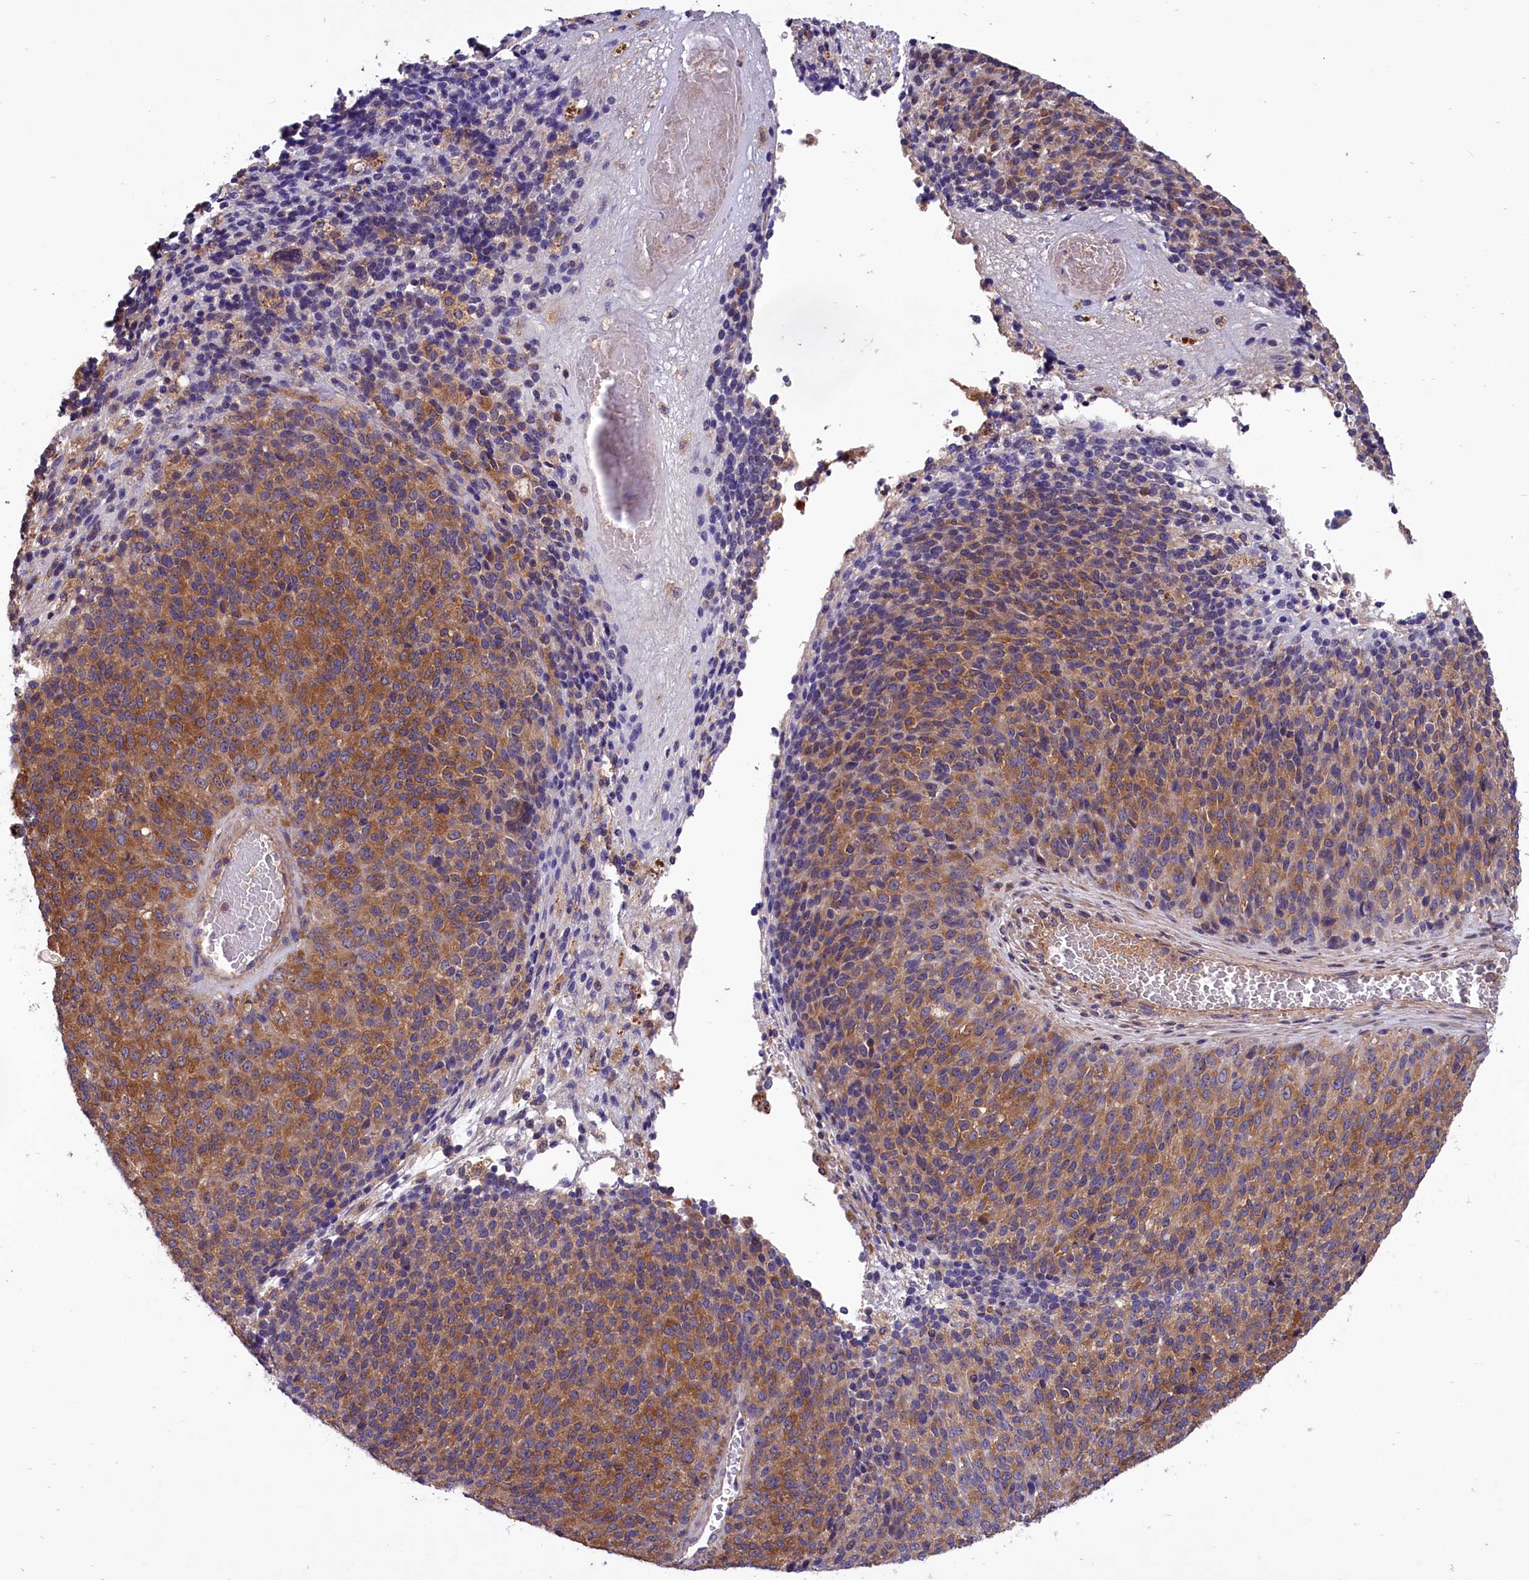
{"staining": {"intensity": "moderate", "quantity": ">75%", "location": "cytoplasmic/membranous"}, "tissue": "melanoma", "cell_type": "Tumor cells", "image_type": "cancer", "snomed": [{"axis": "morphology", "description": "Malignant melanoma, Metastatic site"}, {"axis": "topography", "description": "Brain"}], "caption": "Tumor cells show medium levels of moderate cytoplasmic/membranous positivity in approximately >75% of cells in human malignant melanoma (metastatic site).", "gene": "AMDHD2", "patient": {"sex": "female", "age": 56}}